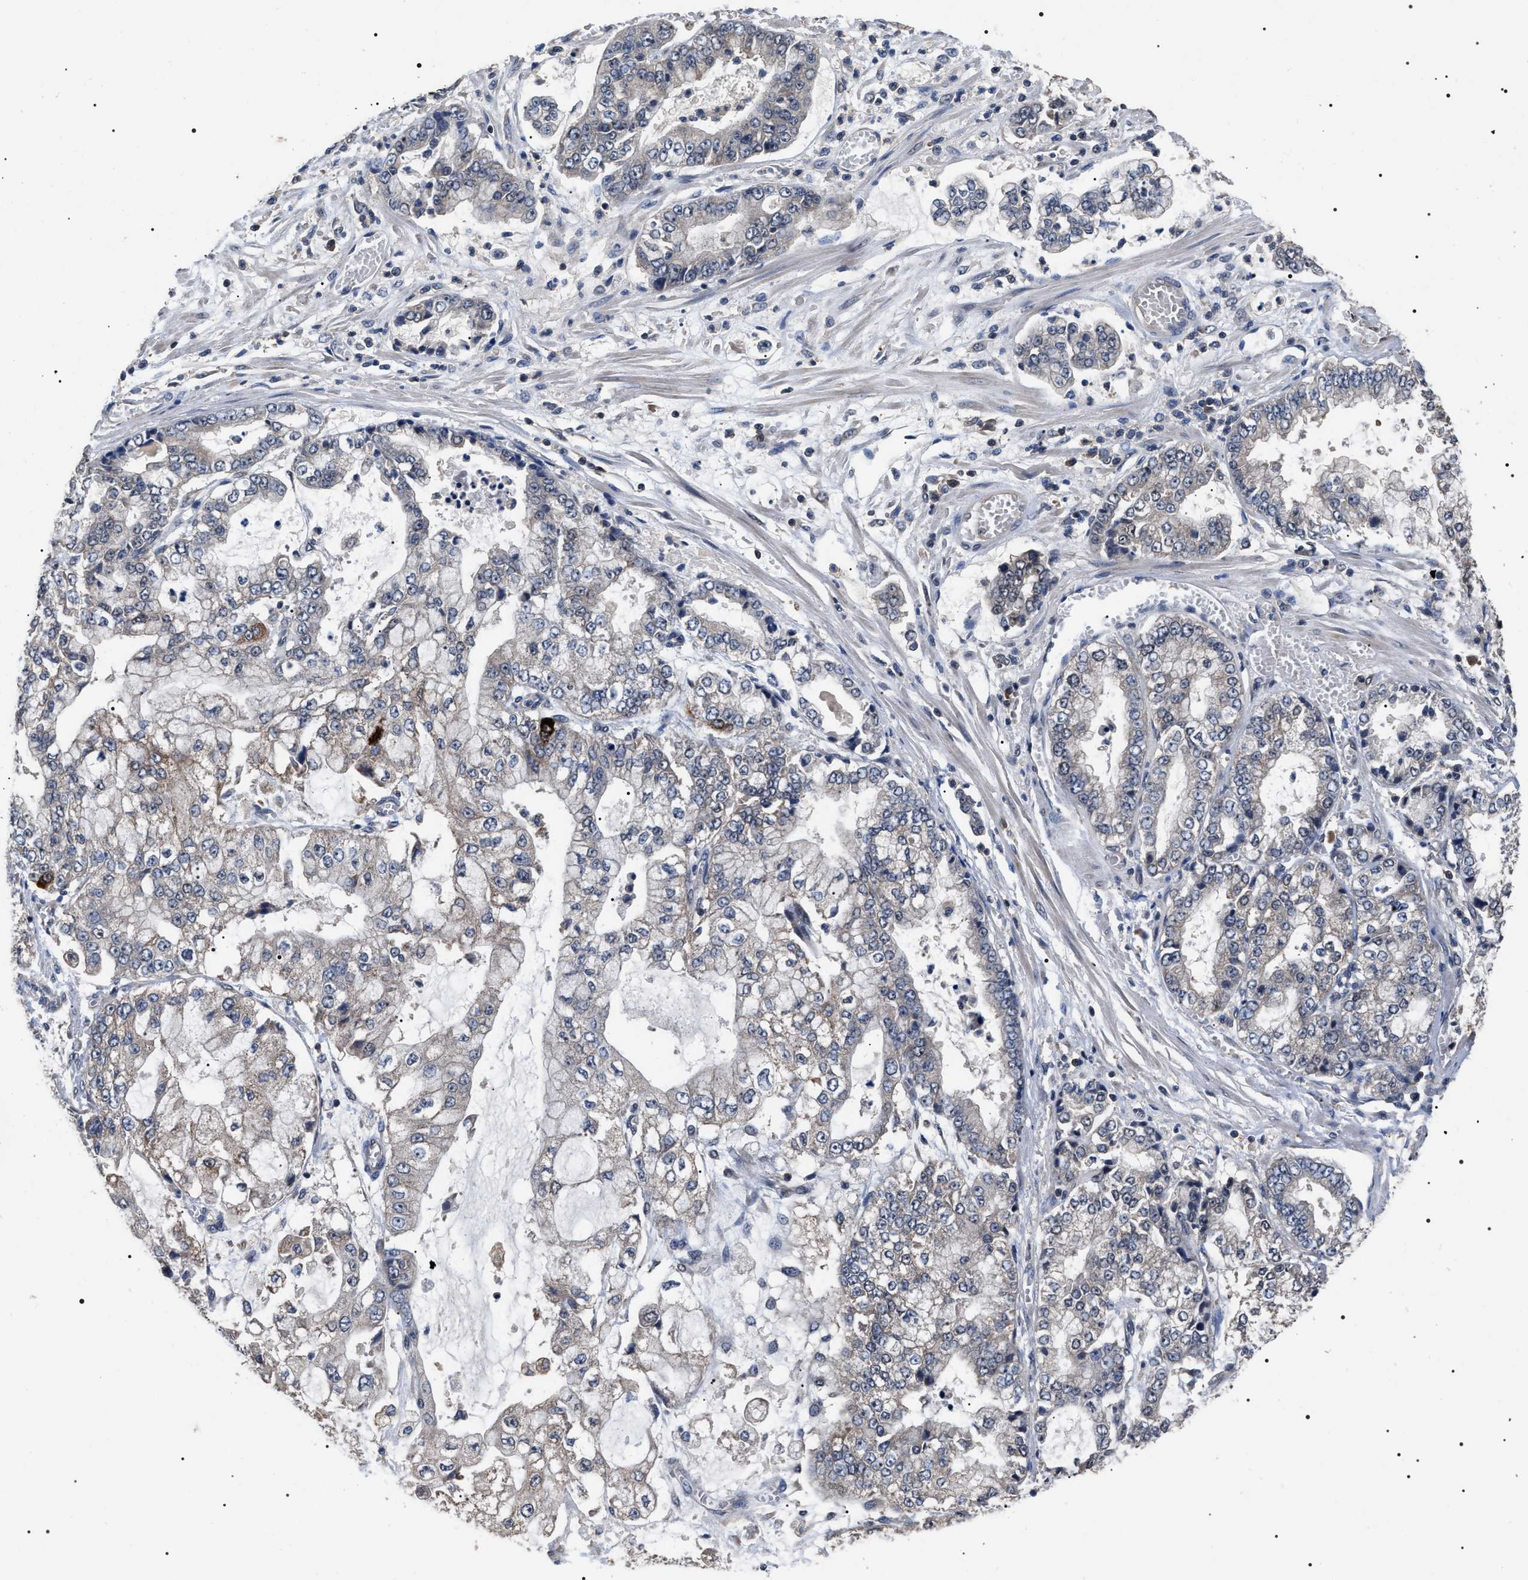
{"staining": {"intensity": "weak", "quantity": "<25%", "location": "cytoplasmic/membranous"}, "tissue": "stomach cancer", "cell_type": "Tumor cells", "image_type": "cancer", "snomed": [{"axis": "morphology", "description": "Adenocarcinoma, NOS"}, {"axis": "topography", "description": "Stomach"}], "caption": "Tumor cells show no significant protein positivity in stomach cancer (adenocarcinoma). (DAB immunohistochemistry (IHC), high magnification).", "gene": "UPF3A", "patient": {"sex": "male", "age": 76}}